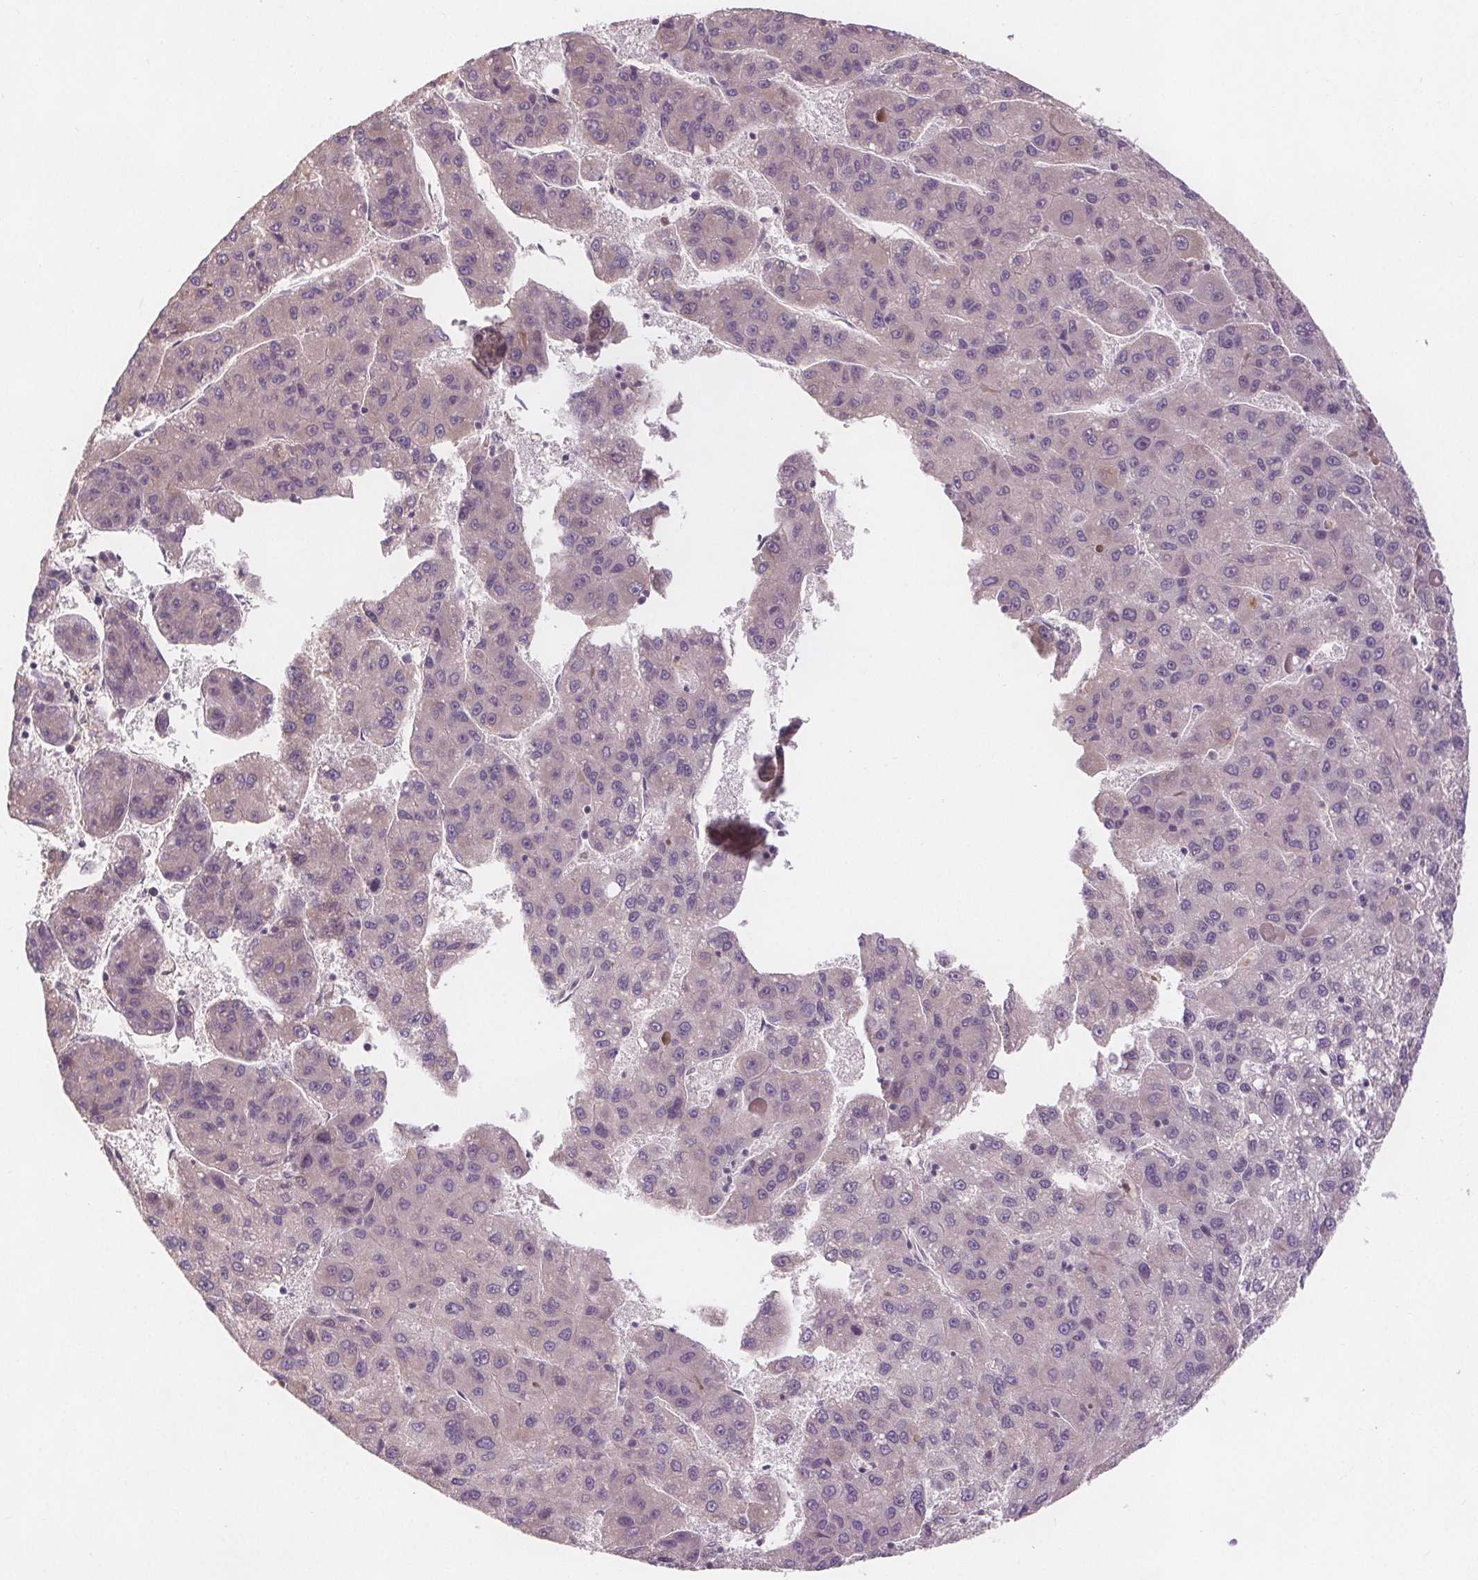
{"staining": {"intensity": "negative", "quantity": "none", "location": "none"}, "tissue": "liver cancer", "cell_type": "Tumor cells", "image_type": "cancer", "snomed": [{"axis": "morphology", "description": "Carcinoma, Hepatocellular, NOS"}, {"axis": "topography", "description": "Liver"}], "caption": "High power microscopy histopathology image of an IHC histopathology image of liver cancer, revealing no significant staining in tumor cells.", "gene": "TMEM80", "patient": {"sex": "female", "age": 82}}